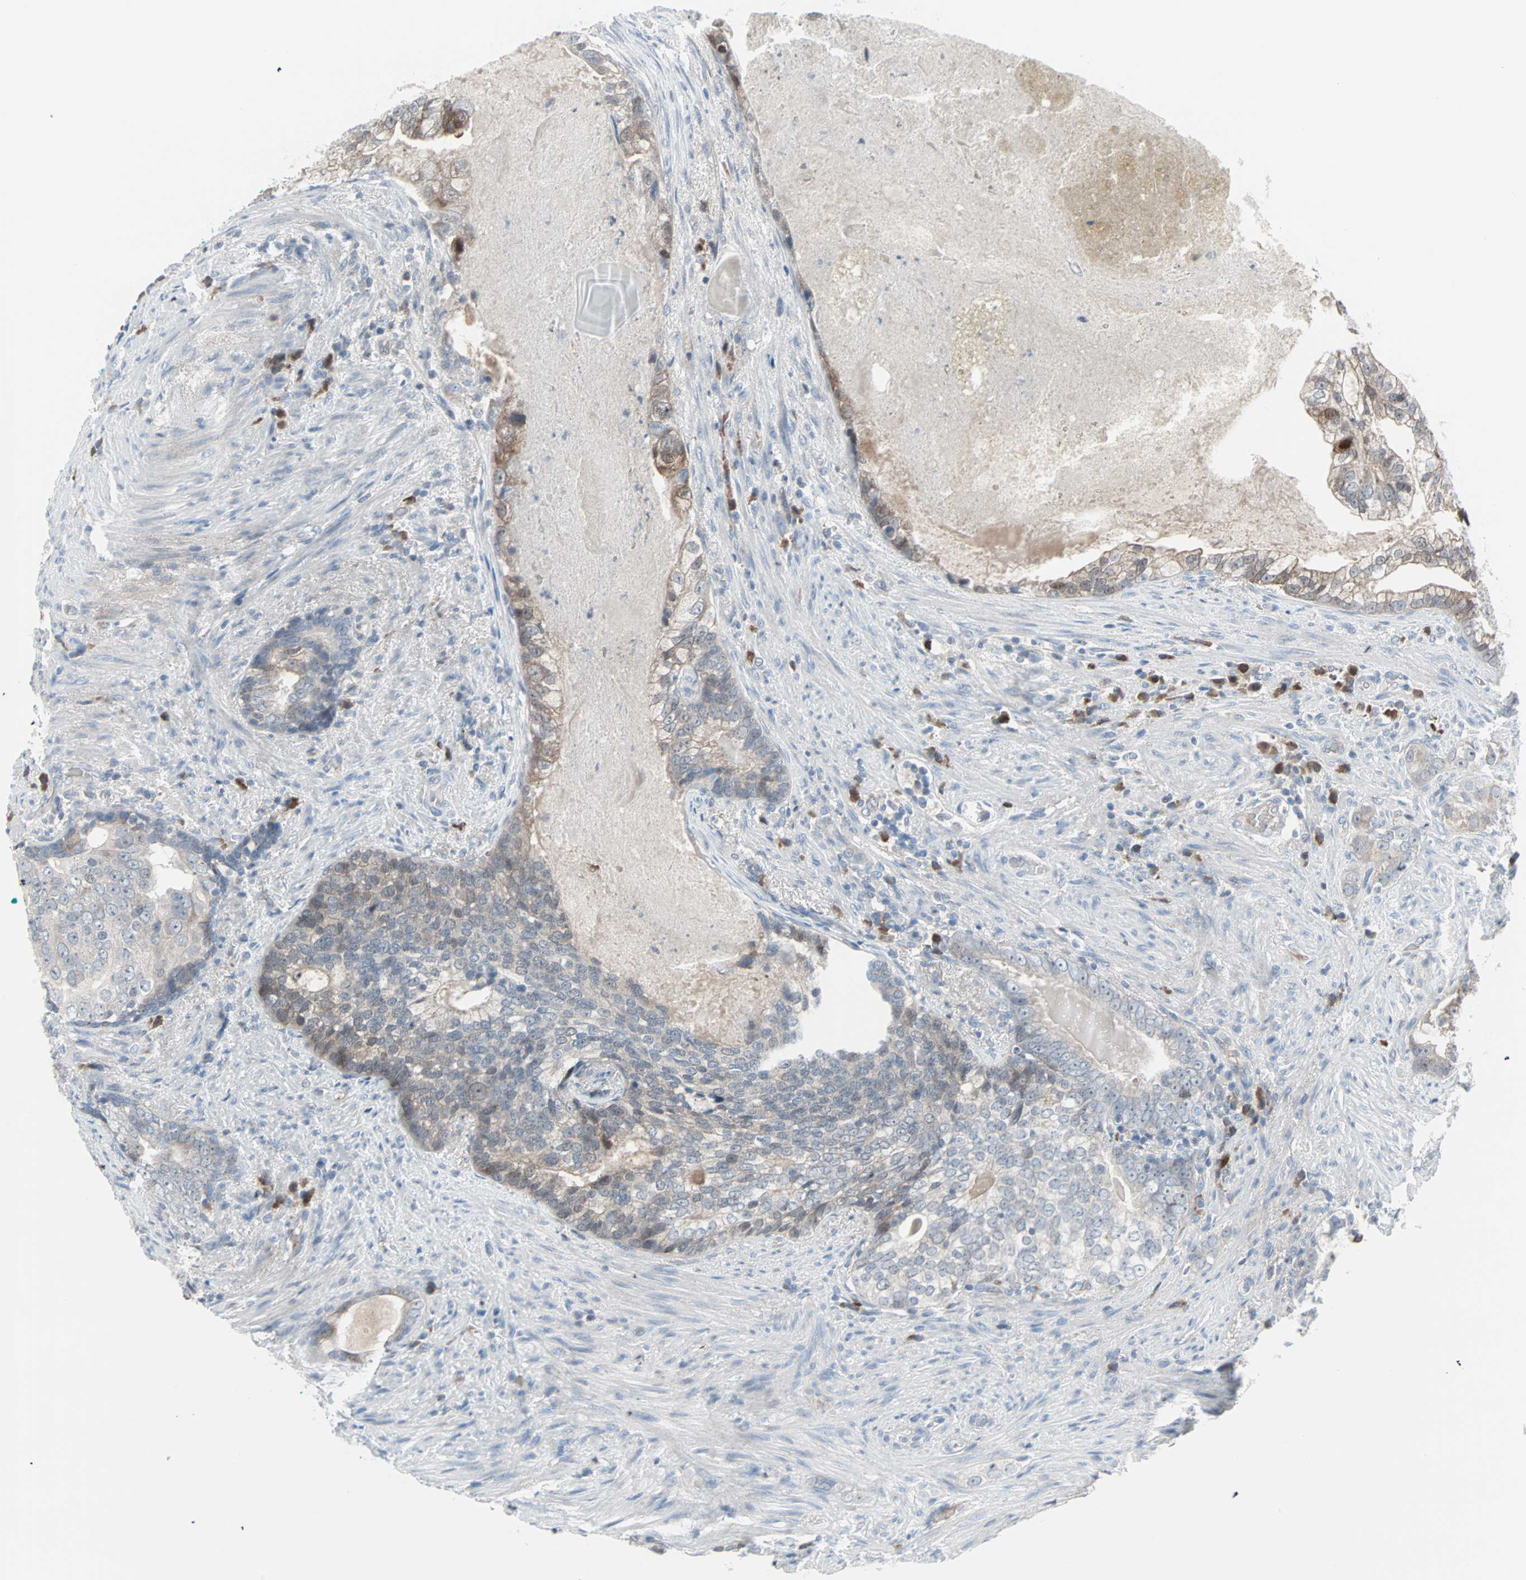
{"staining": {"intensity": "moderate", "quantity": "<25%", "location": "cytoplasmic/membranous,nuclear"}, "tissue": "prostate cancer", "cell_type": "Tumor cells", "image_type": "cancer", "snomed": [{"axis": "morphology", "description": "Adenocarcinoma, High grade"}, {"axis": "topography", "description": "Prostate"}], "caption": "Immunohistochemistry (IHC) staining of prostate cancer, which shows low levels of moderate cytoplasmic/membranous and nuclear positivity in approximately <25% of tumor cells indicating moderate cytoplasmic/membranous and nuclear protein staining. The staining was performed using DAB (3,3'-diaminobenzidine) (brown) for protein detection and nuclei were counterstained in hematoxylin (blue).", "gene": "CASP3", "patient": {"sex": "male", "age": 66}}